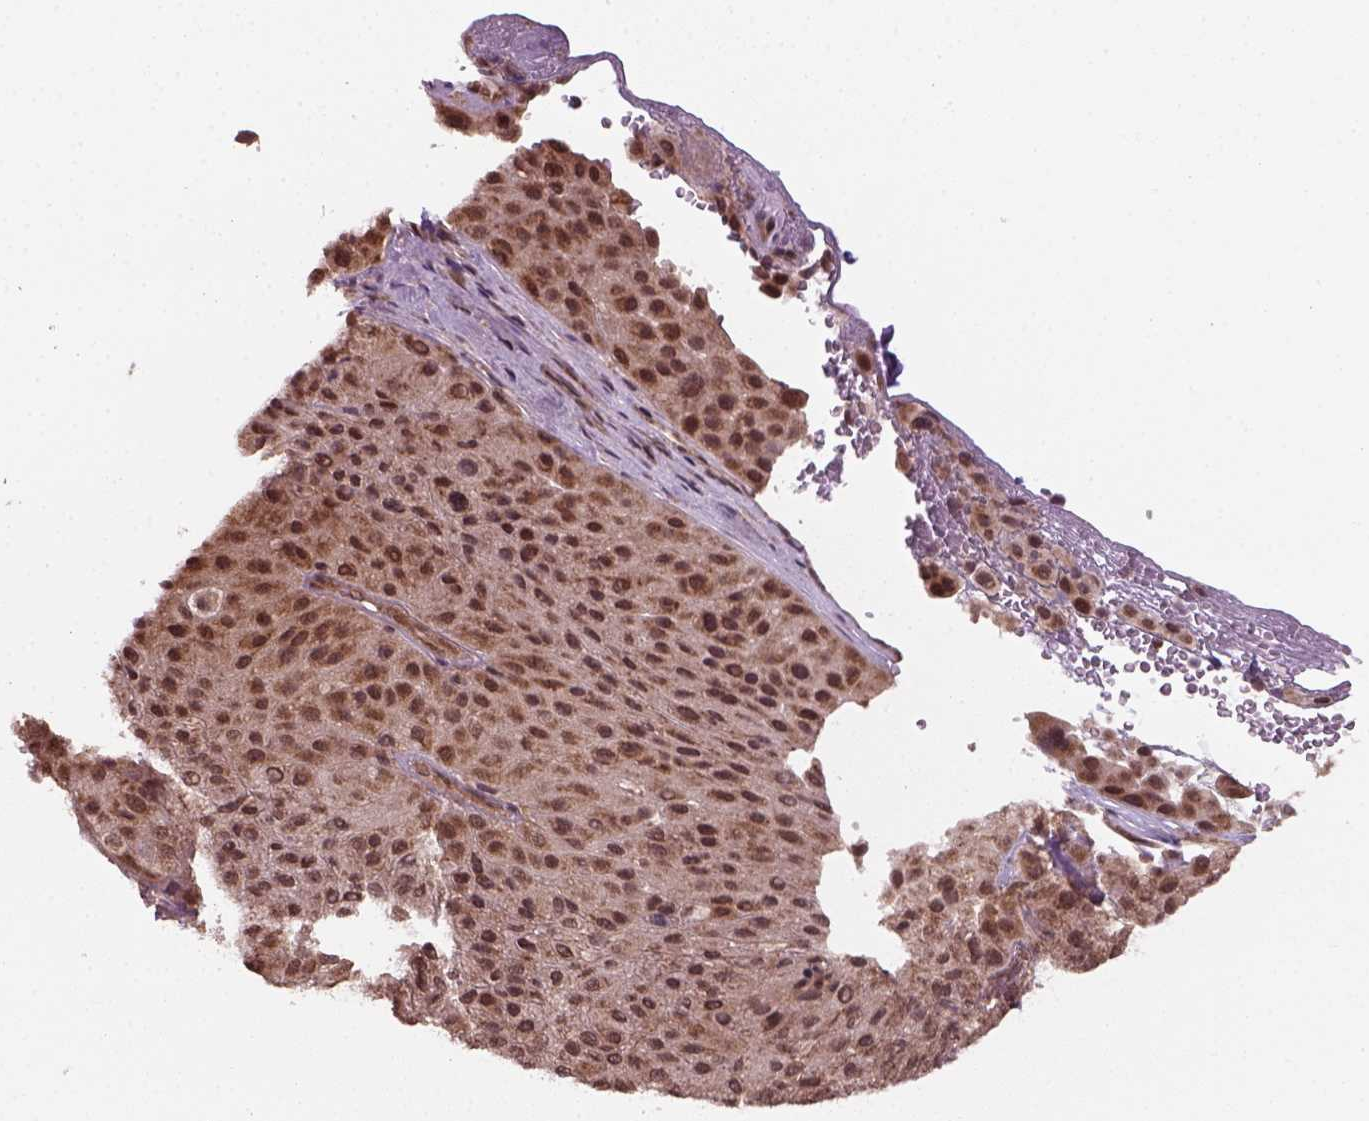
{"staining": {"intensity": "moderate", "quantity": ">75%", "location": "cytoplasmic/membranous,nuclear"}, "tissue": "melanoma", "cell_type": "Tumor cells", "image_type": "cancer", "snomed": [{"axis": "morphology", "description": "Malignant melanoma, Metastatic site"}, {"axis": "topography", "description": "Smooth muscle"}], "caption": "Moderate cytoplasmic/membranous and nuclear positivity for a protein is identified in about >75% of tumor cells of melanoma using immunohistochemistry.", "gene": "NUDT9", "patient": {"sex": "male", "age": 41}}